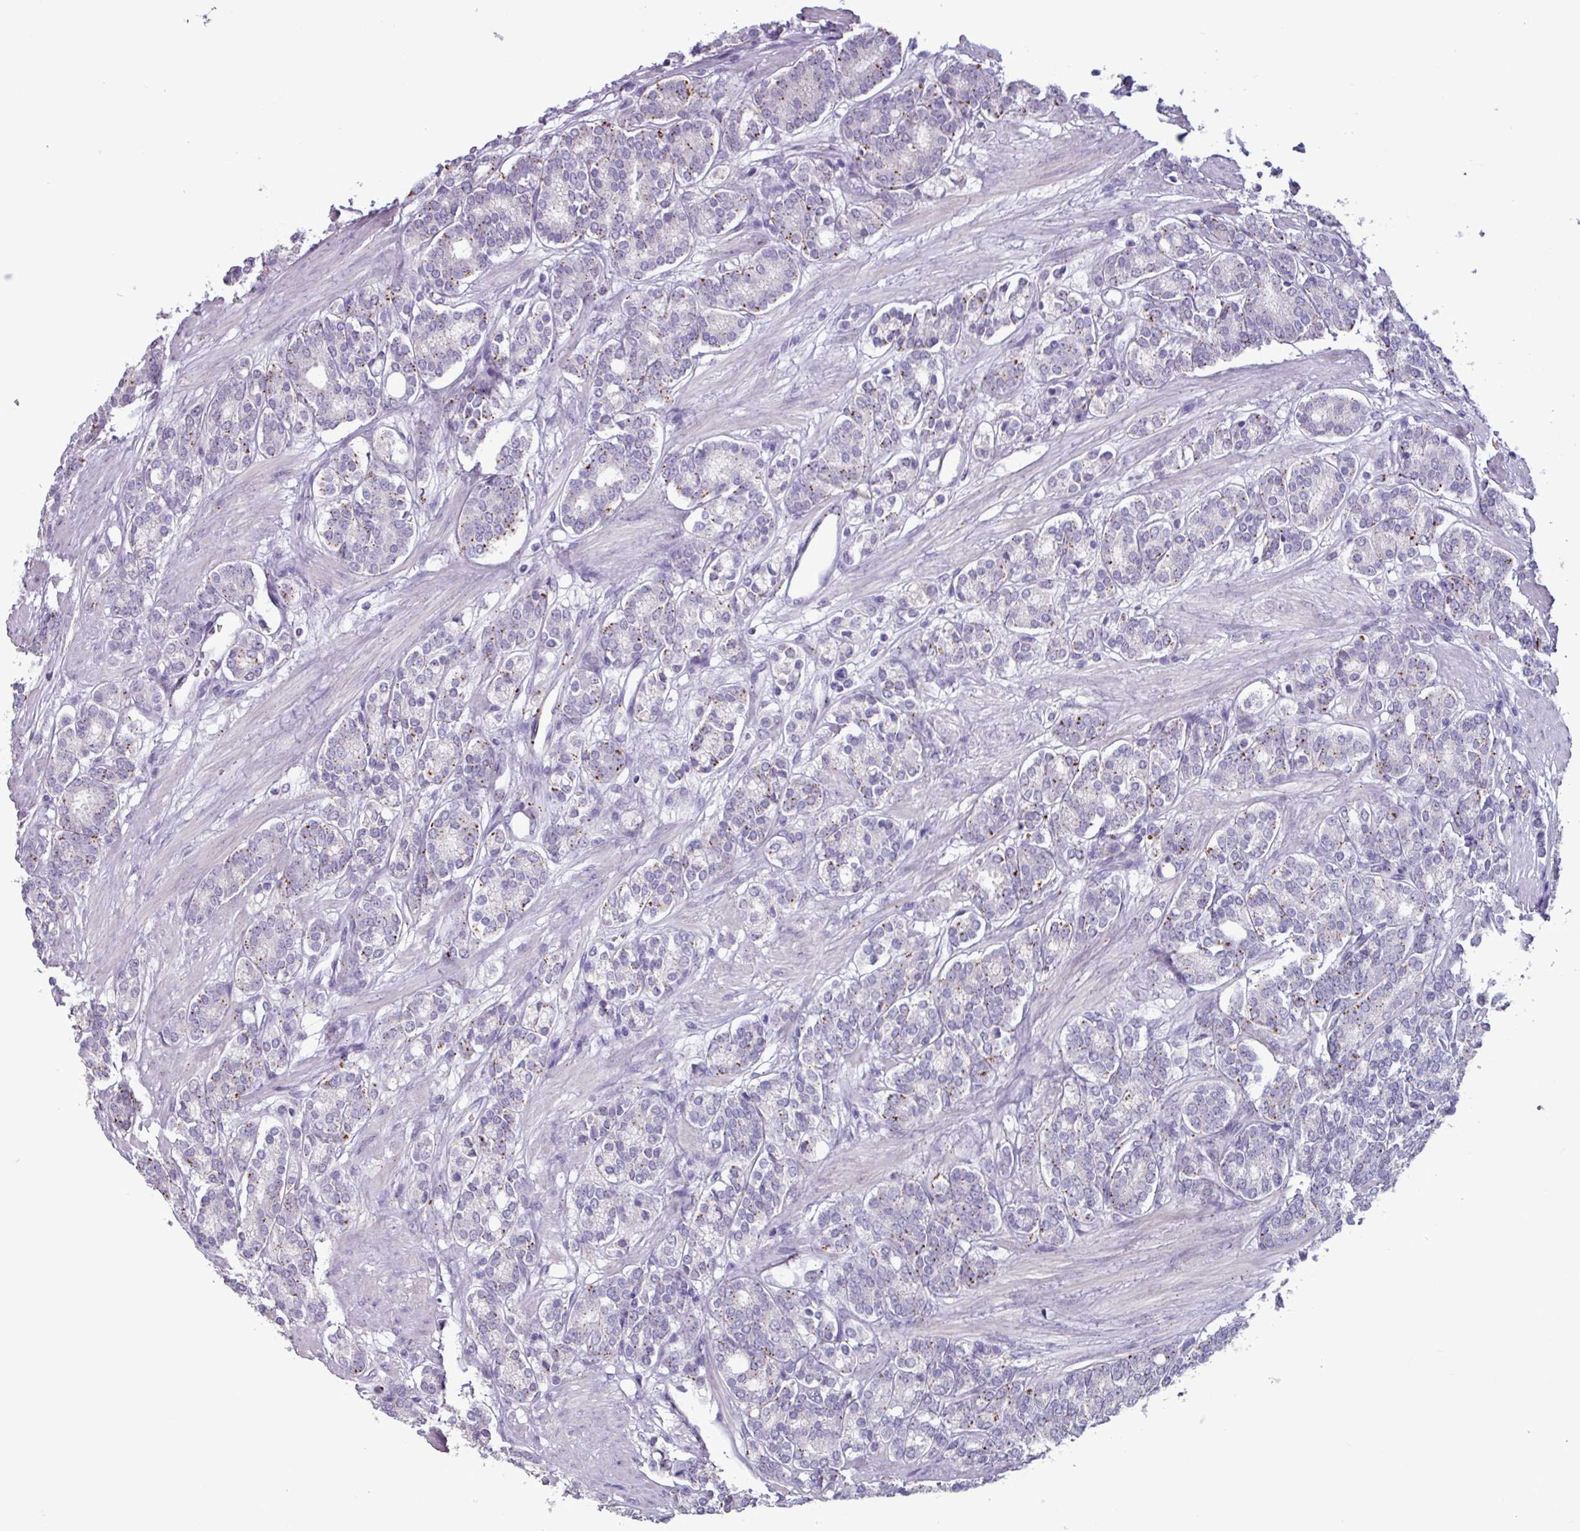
{"staining": {"intensity": "weak", "quantity": "<25%", "location": "cytoplasmic/membranous"}, "tissue": "prostate cancer", "cell_type": "Tumor cells", "image_type": "cancer", "snomed": [{"axis": "morphology", "description": "Adenocarcinoma, High grade"}, {"axis": "topography", "description": "Prostate"}], "caption": "This photomicrograph is of adenocarcinoma (high-grade) (prostate) stained with immunohistochemistry to label a protein in brown with the nuclei are counter-stained blue. There is no expression in tumor cells.", "gene": "PLIN2", "patient": {"sex": "male", "age": 62}}